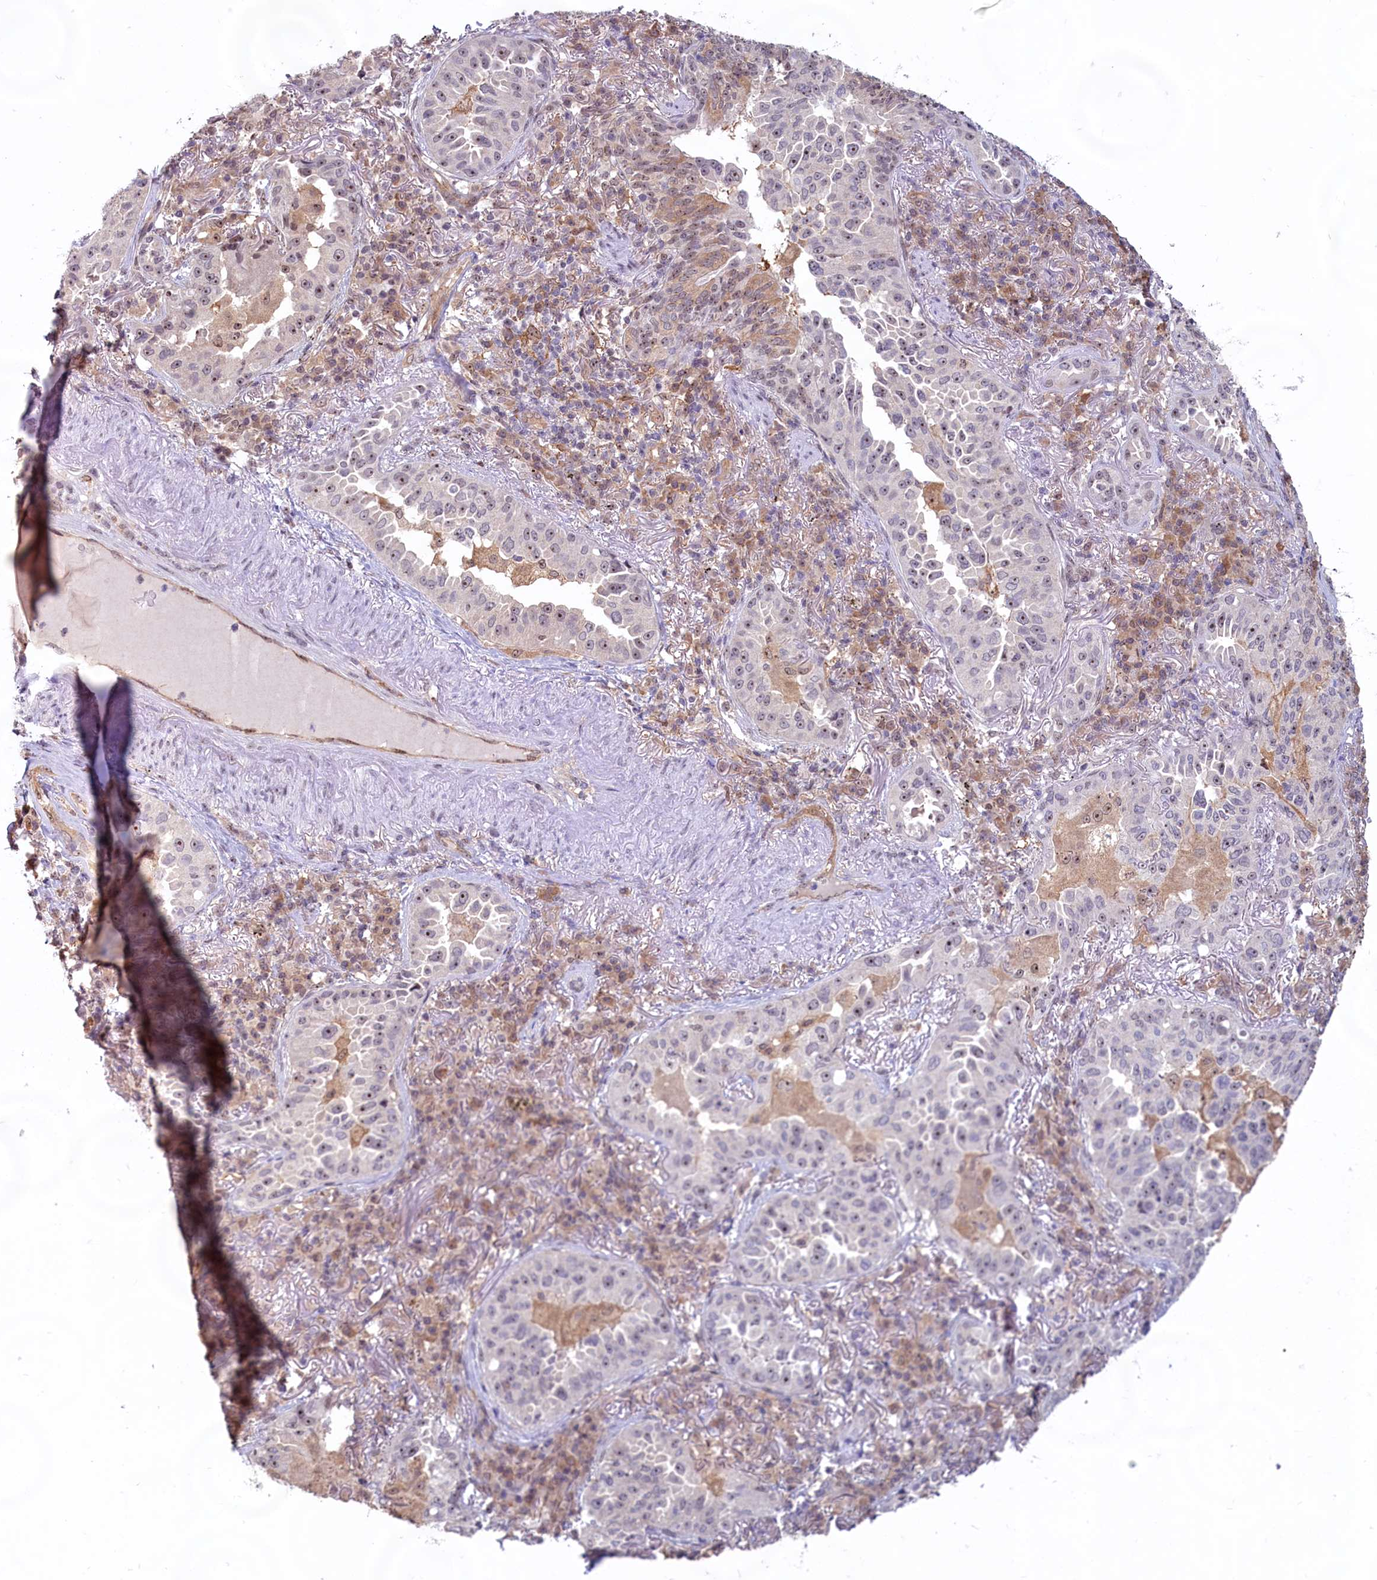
{"staining": {"intensity": "weak", "quantity": "25%-75%", "location": "nuclear"}, "tissue": "lung cancer", "cell_type": "Tumor cells", "image_type": "cancer", "snomed": [{"axis": "morphology", "description": "Adenocarcinoma, NOS"}, {"axis": "topography", "description": "Lung"}], "caption": "Lung cancer (adenocarcinoma) stained with immunohistochemistry (IHC) reveals weak nuclear expression in approximately 25%-75% of tumor cells. The staining is performed using DAB (3,3'-diaminobenzidine) brown chromogen to label protein expression. The nuclei are counter-stained blue using hematoxylin.", "gene": "C1D", "patient": {"sex": "female", "age": 69}}